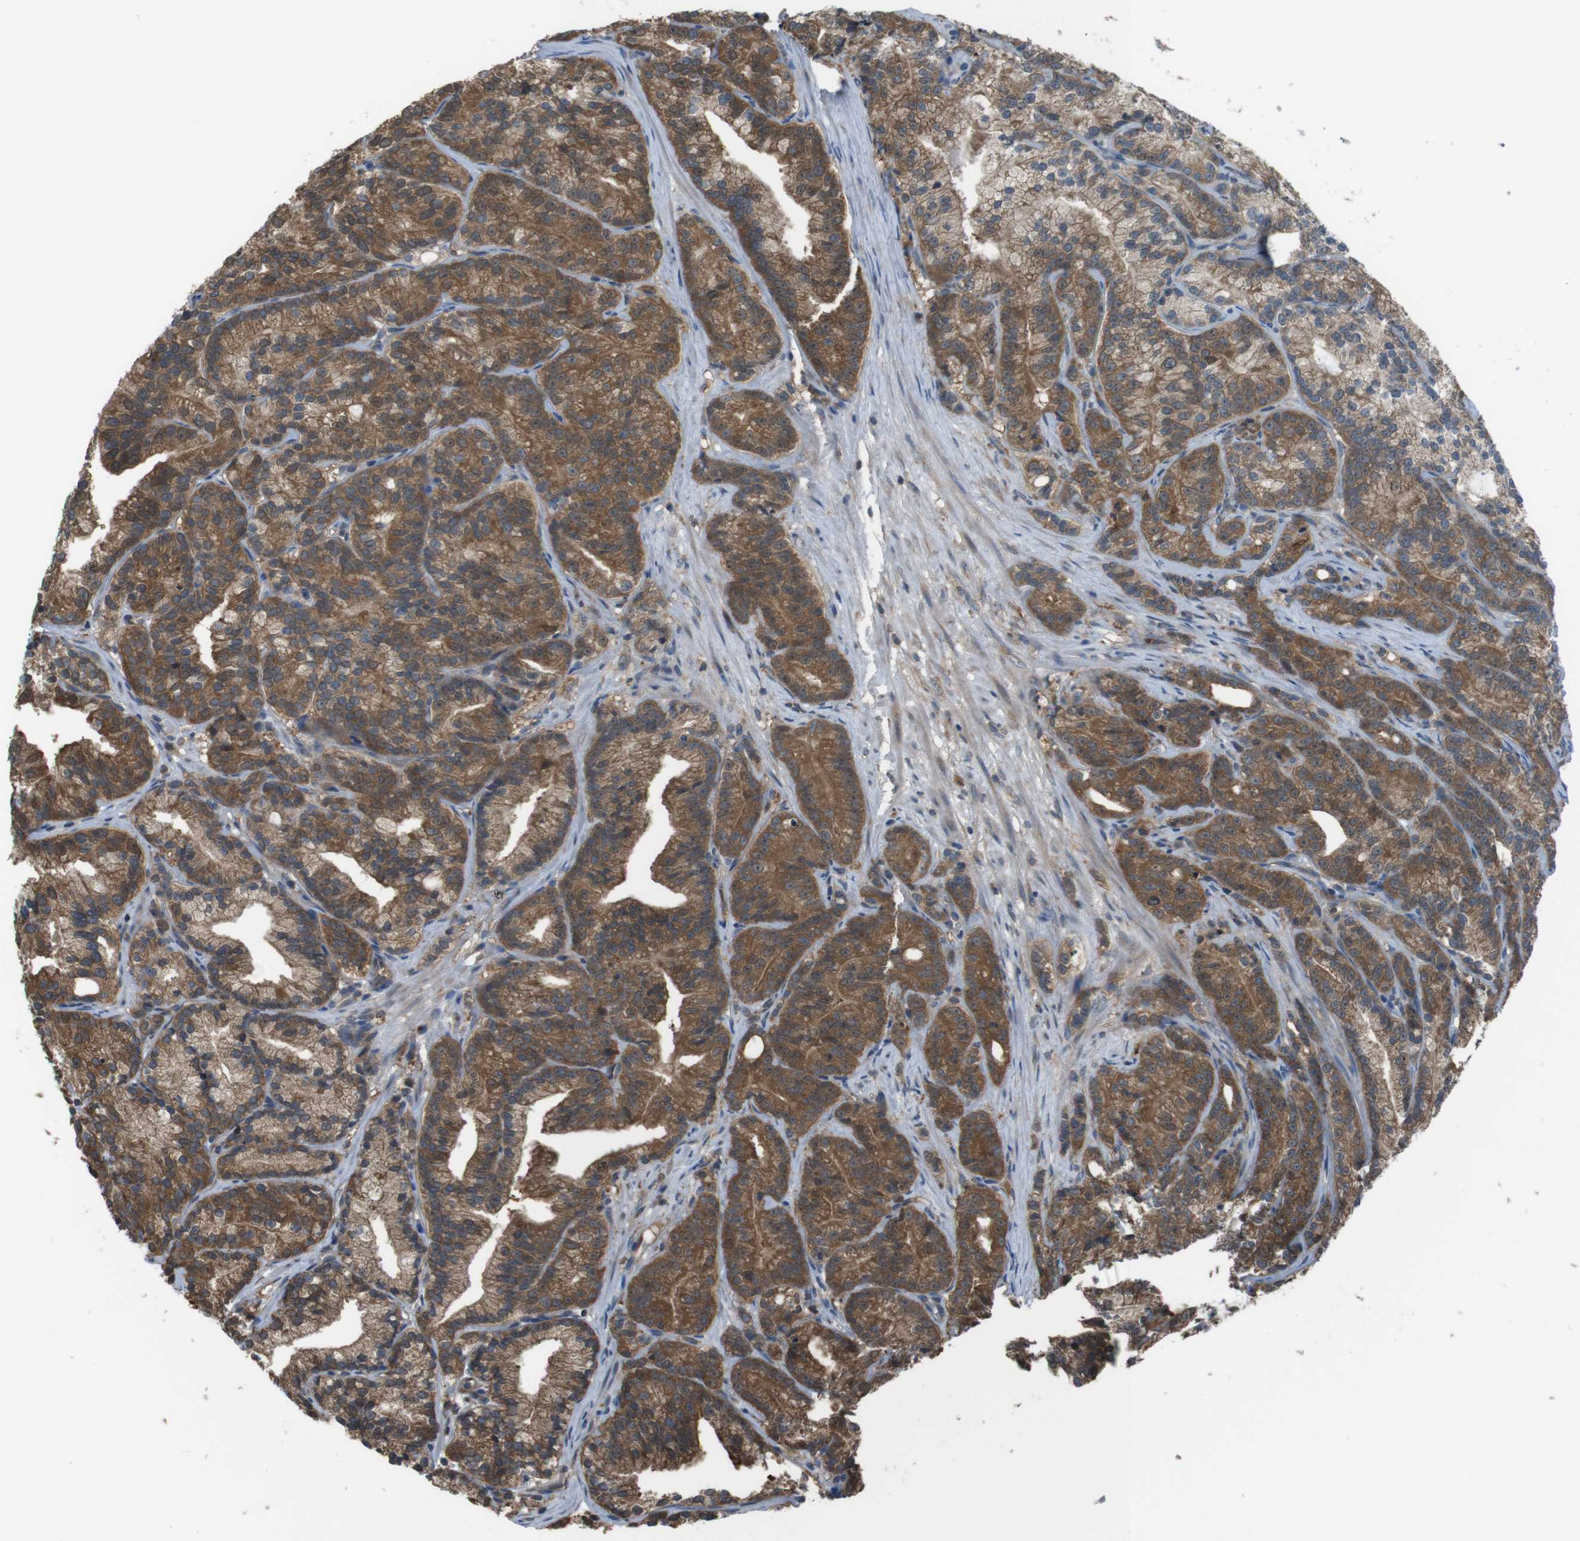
{"staining": {"intensity": "moderate", "quantity": ">75%", "location": "cytoplasmic/membranous"}, "tissue": "prostate cancer", "cell_type": "Tumor cells", "image_type": "cancer", "snomed": [{"axis": "morphology", "description": "Adenocarcinoma, Low grade"}, {"axis": "topography", "description": "Prostate"}], "caption": "DAB immunohistochemical staining of prostate low-grade adenocarcinoma demonstrates moderate cytoplasmic/membranous protein staining in about >75% of tumor cells.", "gene": "SSR3", "patient": {"sex": "male", "age": 89}}